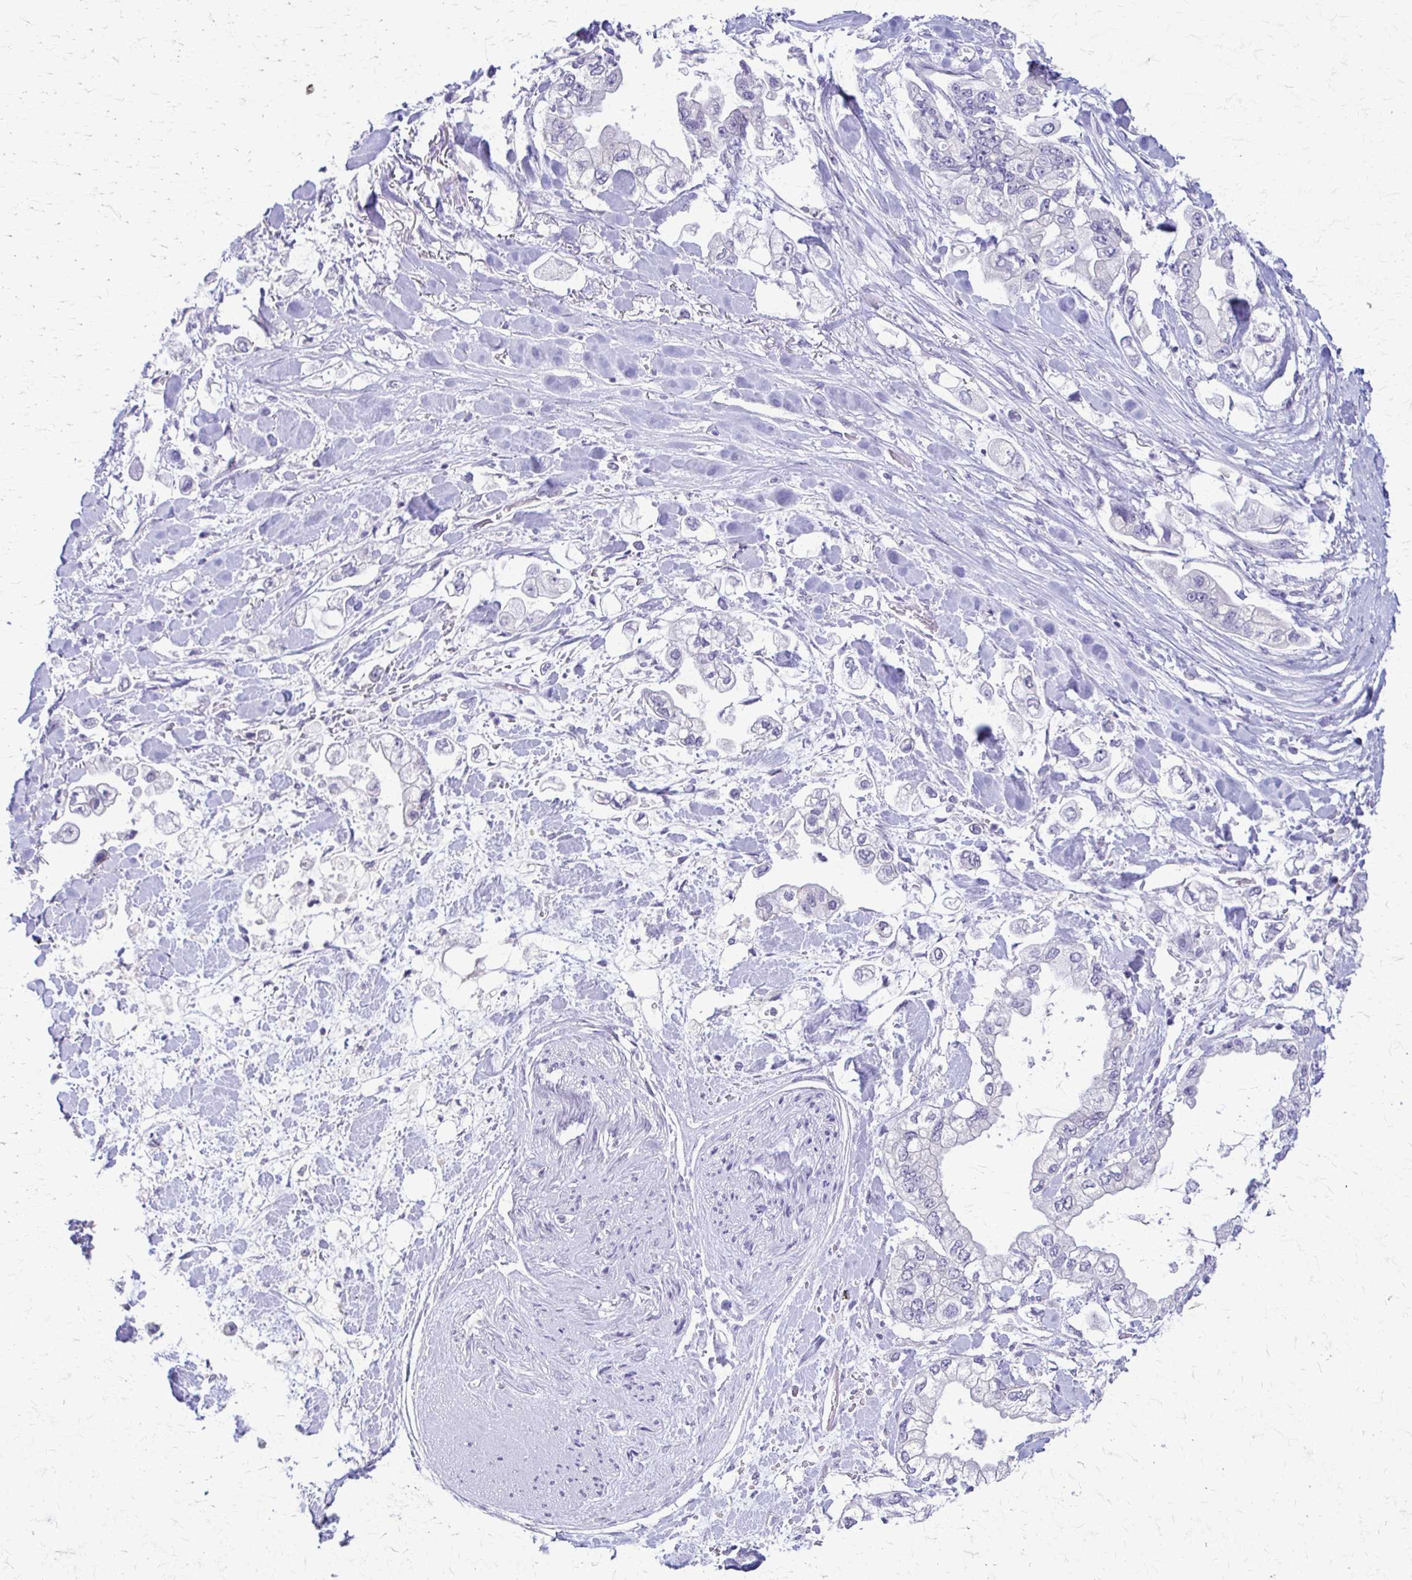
{"staining": {"intensity": "negative", "quantity": "none", "location": "none"}, "tissue": "stomach cancer", "cell_type": "Tumor cells", "image_type": "cancer", "snomed": [{"axis": "morphology", "description": "Adenocarcinoma, NOS"}, {"axis": "topography", "description": "Stomach"}], "caption": "Immunohistochemistry (IHC) histopathology image of neoplastic tissue: stomach cancer (adenocarcinoma) stained with DAB (3,3'-diaminobenzidine) demonstrates no significant protein staining in tumor cells.", "gene": "PIK3AP1", "patient": {"sex": "male", "age": 62}}